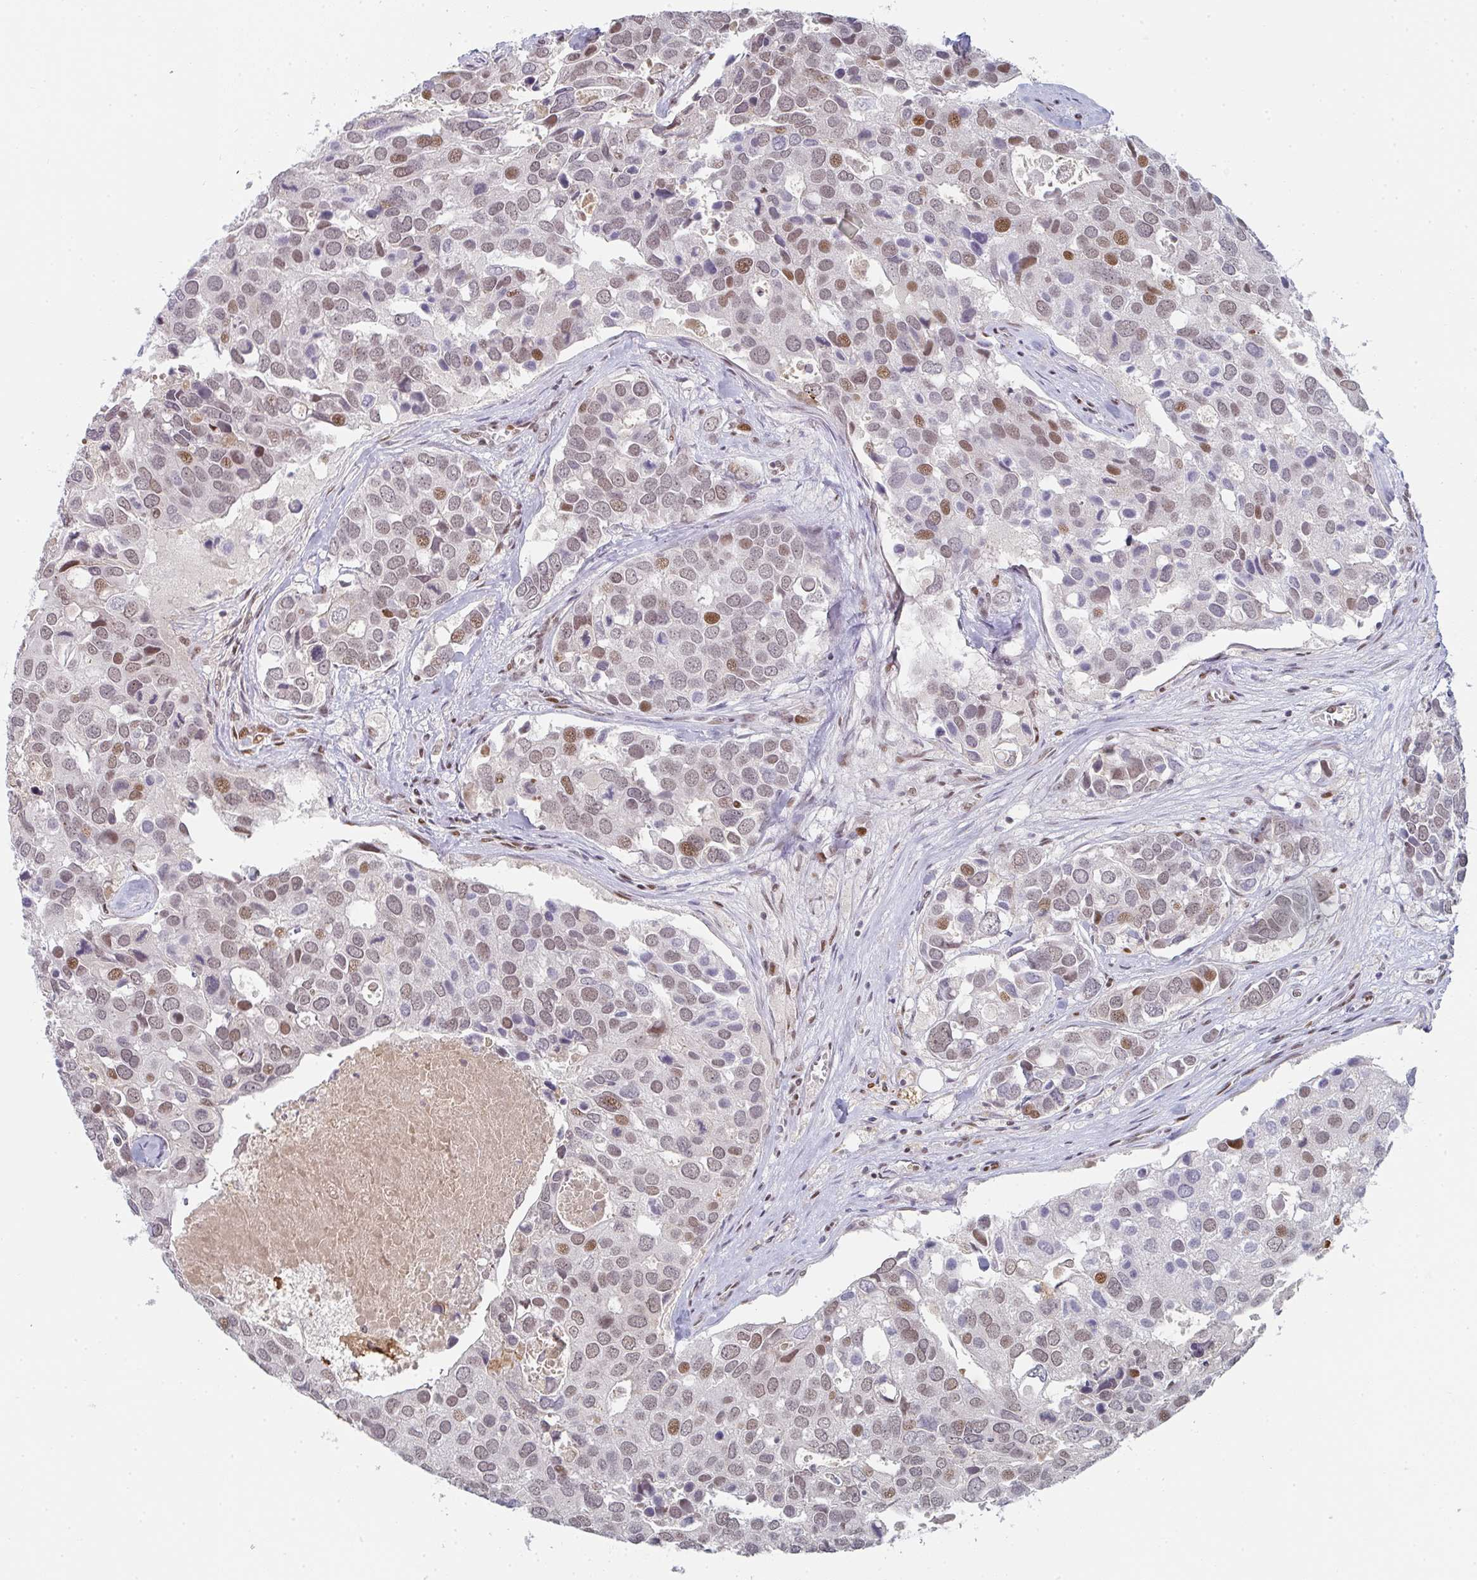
{"staining": {"intensity": "moderate", "quantity": "25%-75%", "location": "nuclear"}, "tissue": "breast cancer", "cell_type": "Tumor cells", "image_type": "cancer", "snomed": [{"axis": "morphology", "description": "Duct carcinoma"}, {"axis": "topography", "description": "Breast"}], "caption": "Immunohistochemical staining of breast invasive ductal carcinoma shows medium levels of moderate nuclear protein expression in about 25%-75% of tumor cells.", "gene": "LIN54", "patient": {"sex": "female", "age": 83}}